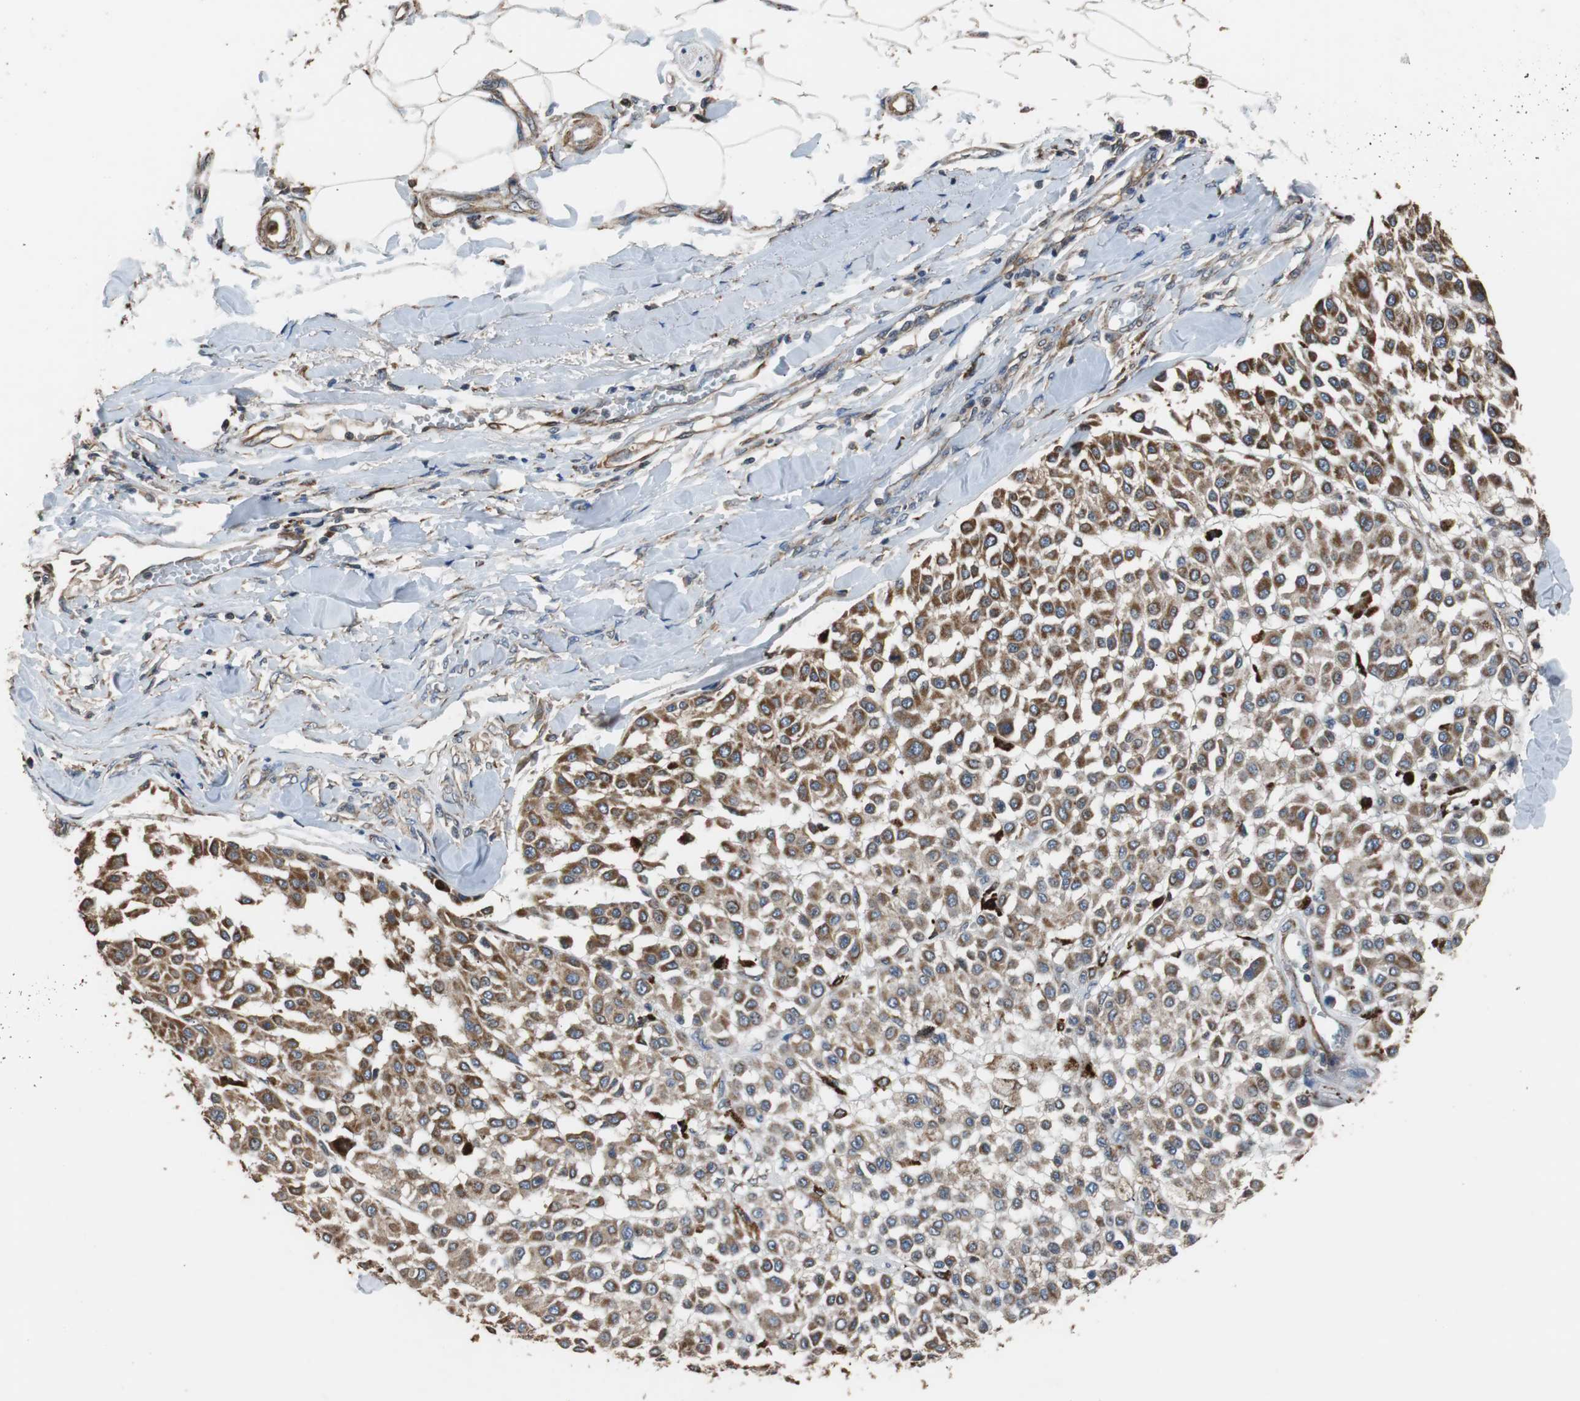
{"staining": {"intensity": "strong", "quantity": ">75%", "location": "cytoplasmic/membranous"}, "tissue": "melanoma", "cell_type": "Tumor cells", "image_type": "cancer", "snomed": [{"axis": "morphology", "description": "Malignant melanoma, Metastatic site"}, {"axis": "topography", "description": "Soft tissue"}], "caption": "Strong cytoplasmic/membranous expression for a protein is seen in about >75% of tumor cells of melanoma using immunohistochemistry.", "gene": "PITRM1", "patient": {"sex": "male", "age": 41}}